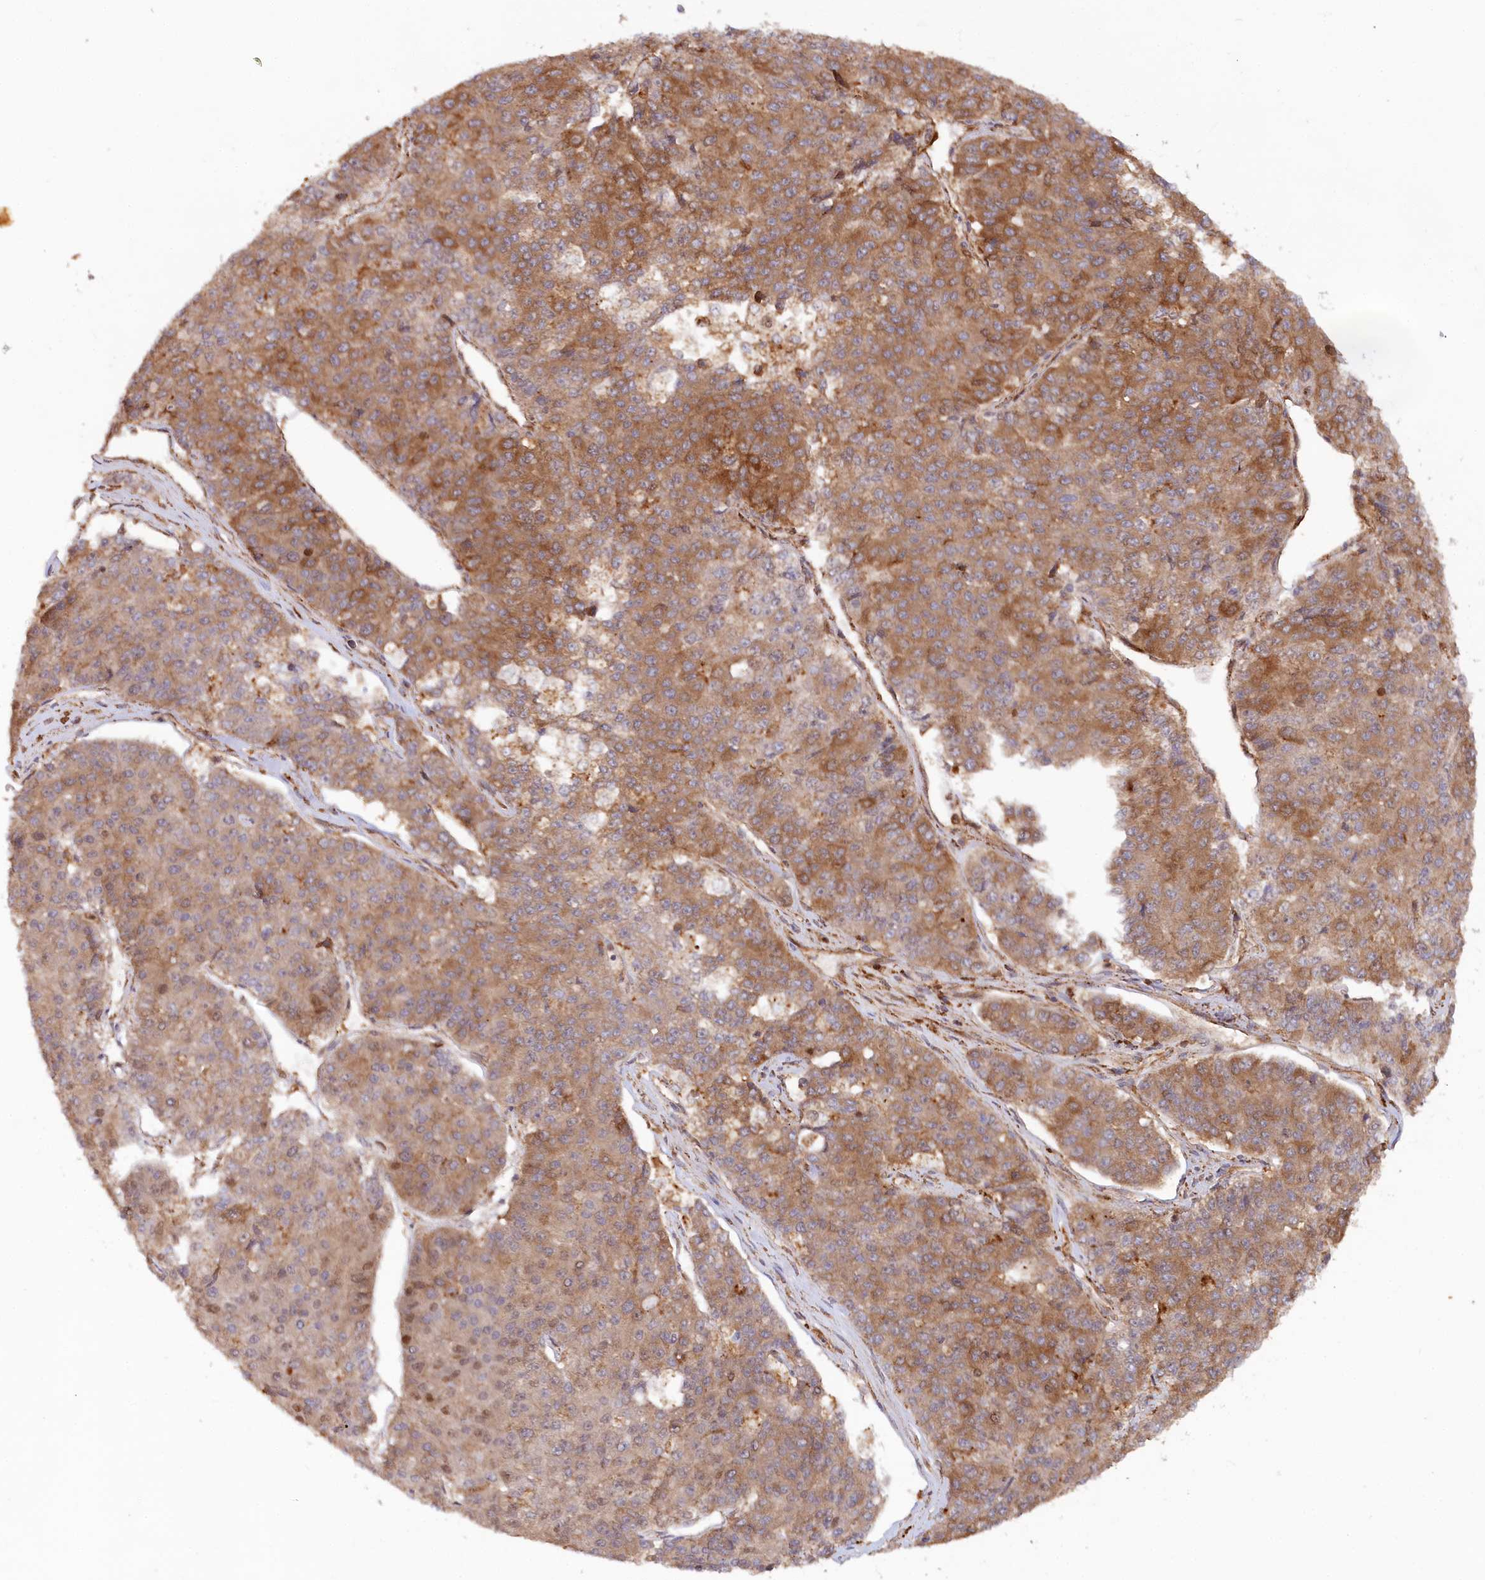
{"staining": {"intensity": "moderate", "quantity": ">75%", "location": "cytoplasmic/membranous"}, "tissue": "pancreatic cancer", "cell_type": "Tumor cells", "image_type": "cancer", "snomed": [{"axis": "morphology", "description": "Adenocarcinoma, NOS"}, {"axis": "topography", "description": "Pancreas"}], "caption": "High-power microscopy captured an IHC micrograph of pancreatic adenocarcinoma, revealing moderate cytoplasmic/membranous staining in approximately >75% of tumor cells.", "gene": "PAIP2", "patient": {"sex": "male", "age": 50}}